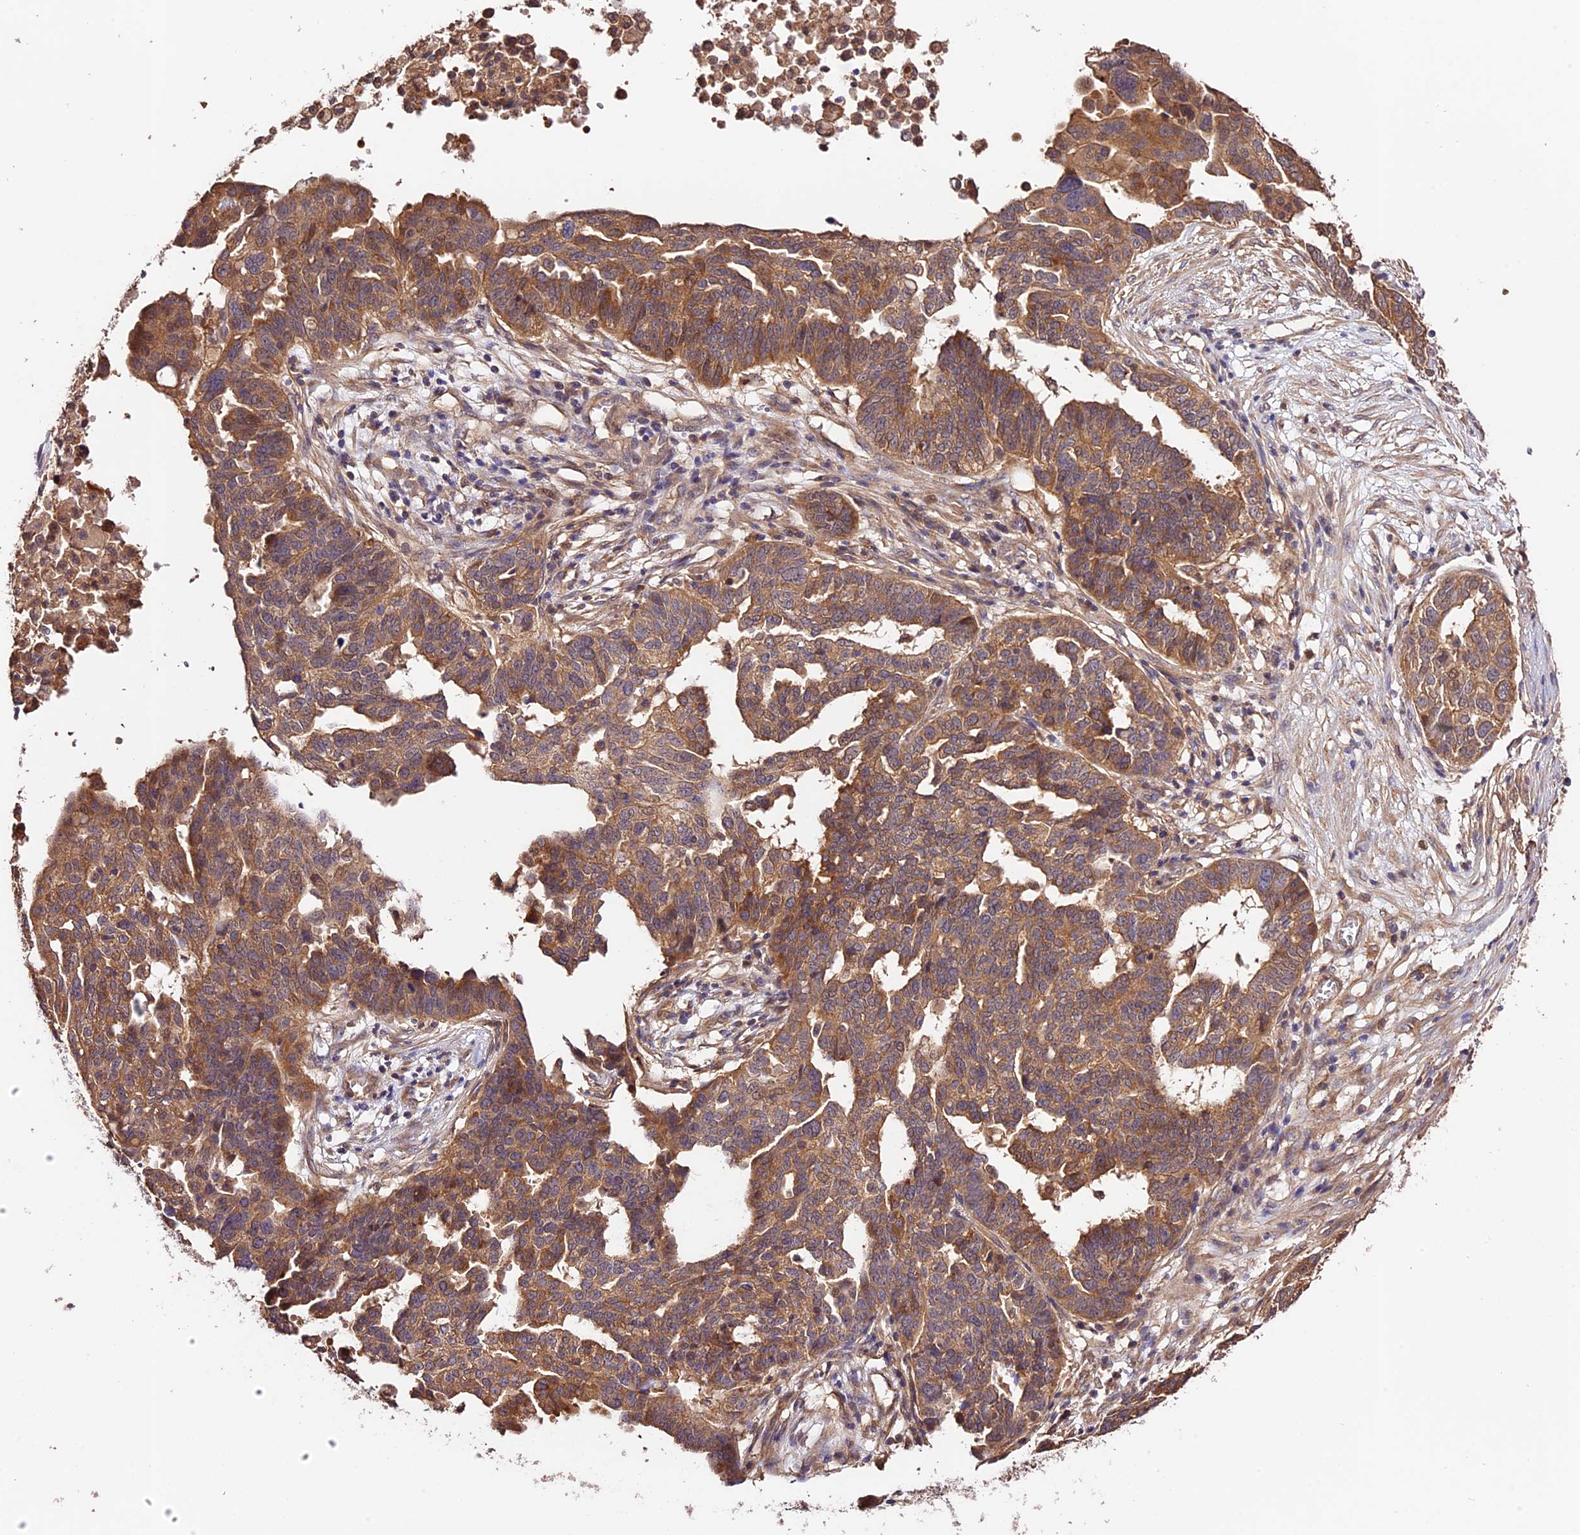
{"staining": {"intensity": "moderate", "quantity": ">75%", "location": "cytoplasmic/membranous"}, "tissue": "ovarian cancer", "cell_type": "Tumor cells", "image_type": "cancer", "snomed": [{"axis": "morphology", "description": "Cystadenocarcinoma, serous, NOS"}, {"axis": "topography", "description": "Ovary"}], "caption": "Immunohistochemical staining of serous cystadenocarcinoma (ovarian) shows moderate cytoplasmic/membranous protein positivity in approximately >75% of tumor cells.", "gene": "CES3", "patient": {"sex": "female", "age": 59}}